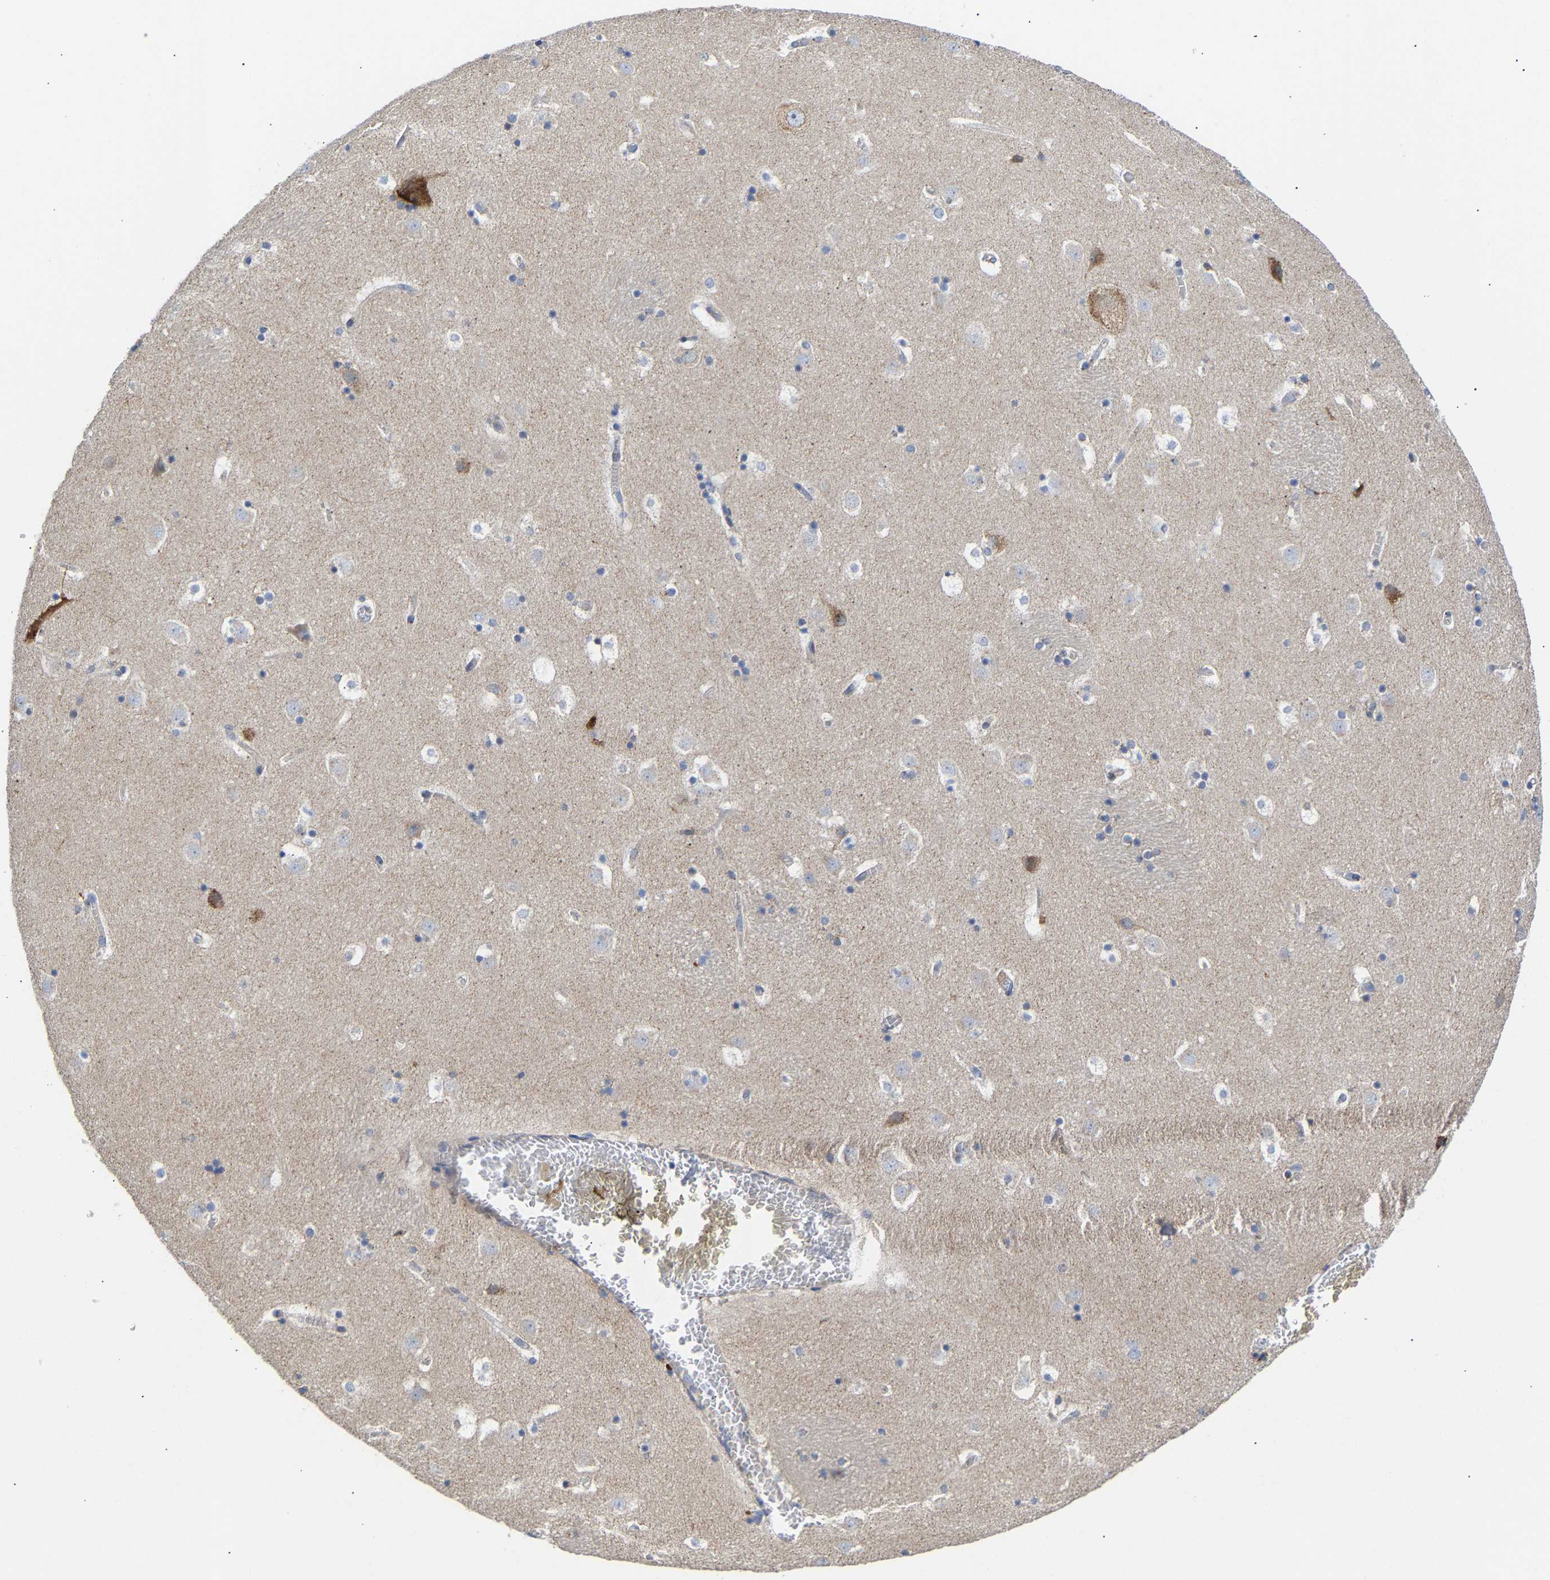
{"staining": {"intensity": "negative", "quantity": "none", "location": "none"}, "tissue": "caudate", "cell_type": "Glial cells", "image_type": "normal", "snomed": [{"axis": "morphology", "description": "Normal tissue, NOS"}, {"axis": "topography", "description": "Lateral ventricle wall"}], "caption": "Immunohistochemistry micrograph of normal caudate: human caudate stained with DAB displays no significant protein staining in glial cells.", "gene": "PPP1R15A", "patient": {"sex": "male", "age": 45}}